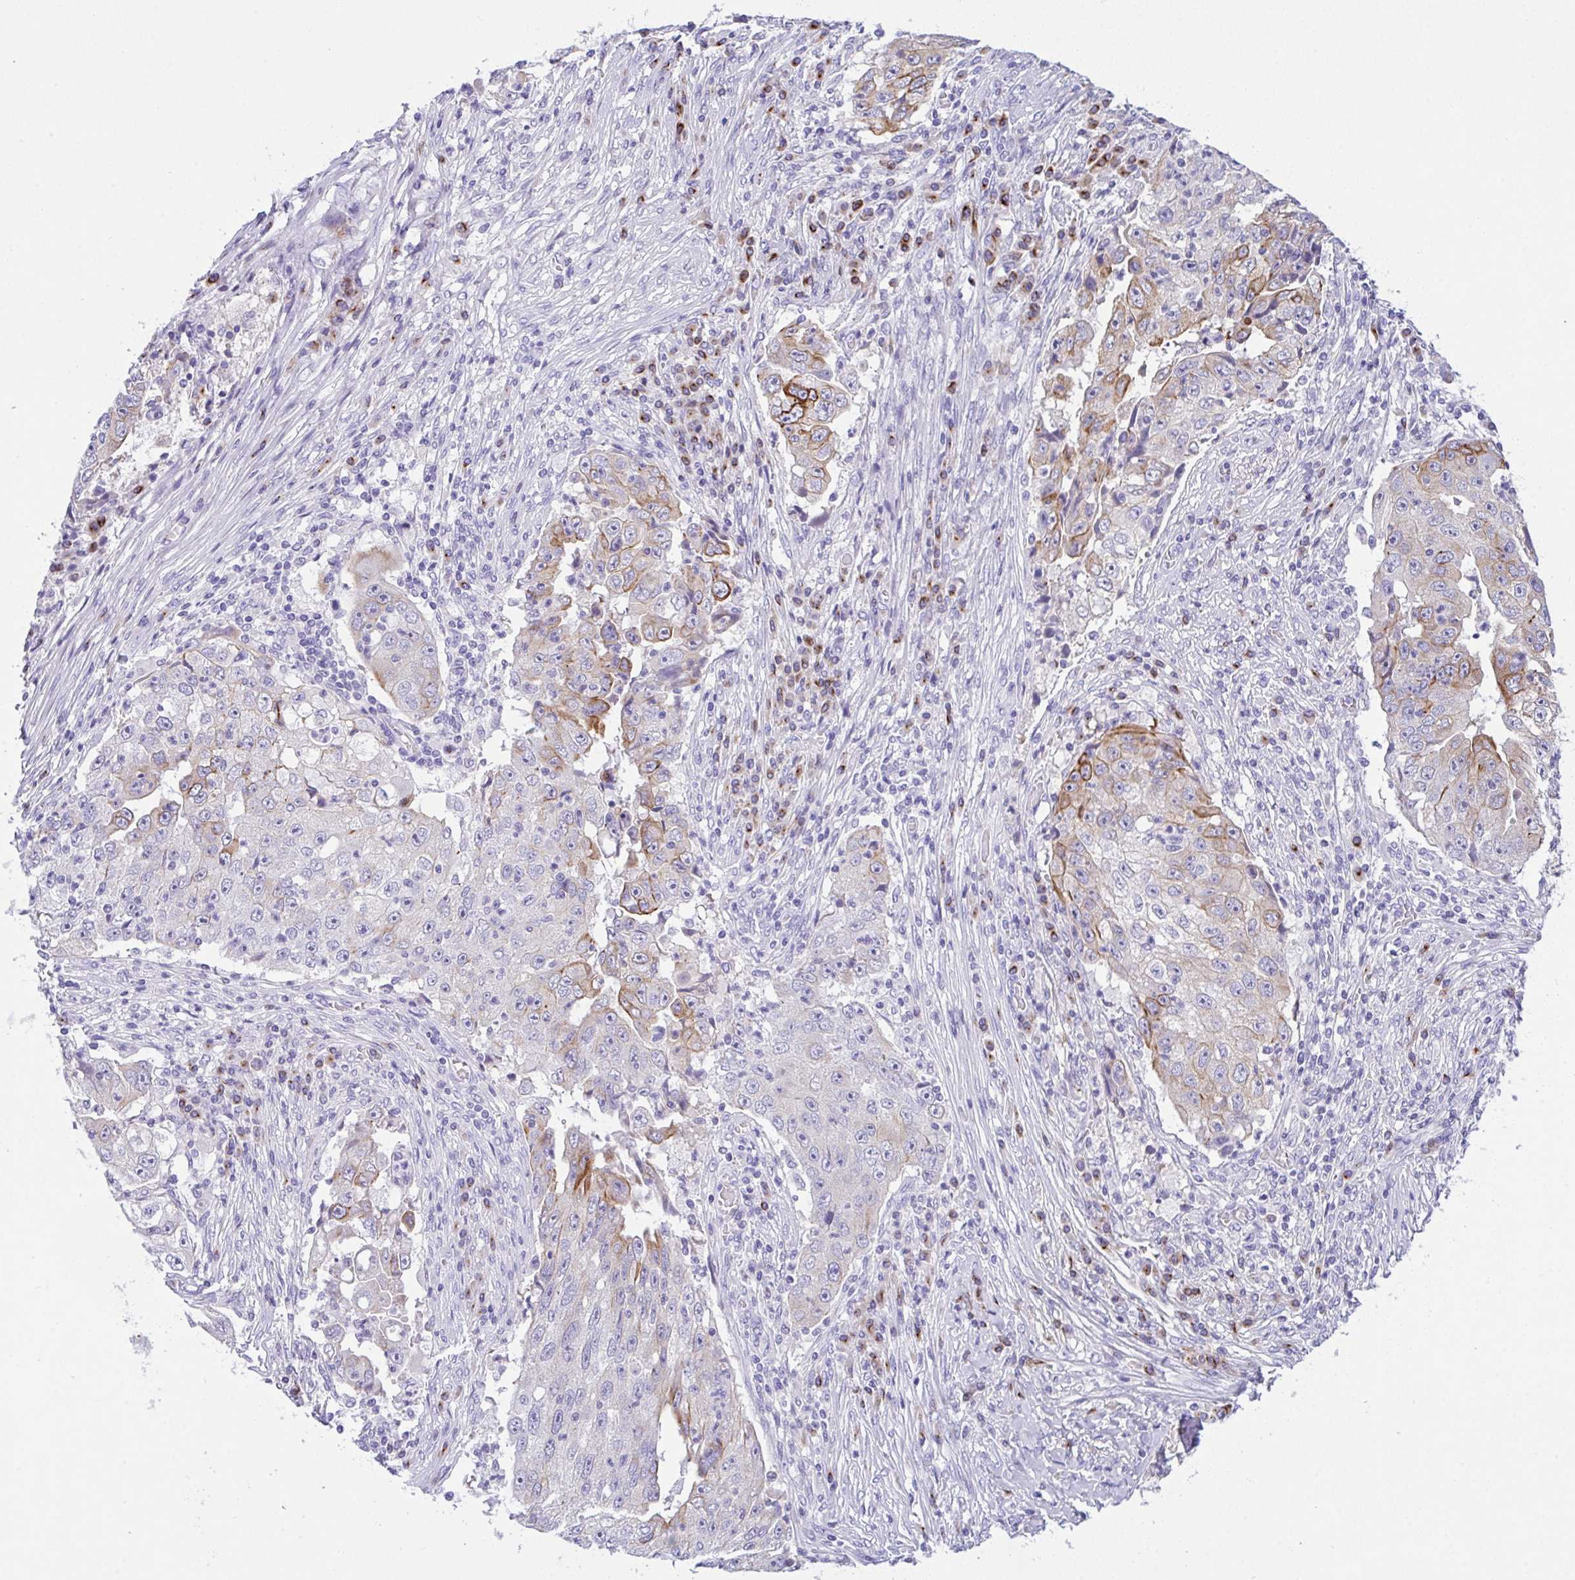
{"staining": {"intensity": "moderate", "quantity": "<25%", "location": "cytoplasmic/membranous"}, "tissue": "lung cancer", "cell_type": "Tumor cells", "image_type": "cancer", "snomed": [{"axis": "morphology", "description": "Squamous cell carcinoma, NOS"}, {"axis": "topography", "description": "Lung"}], "caption": "Protein expression analysis of human squamous cell carcinoma (lung) reveals moderate cytoplasmic/membranous staining in approximately <25% of tumor cells.", "gene": "FBXL20", "patient": {"sex": "male", "age": 64}}